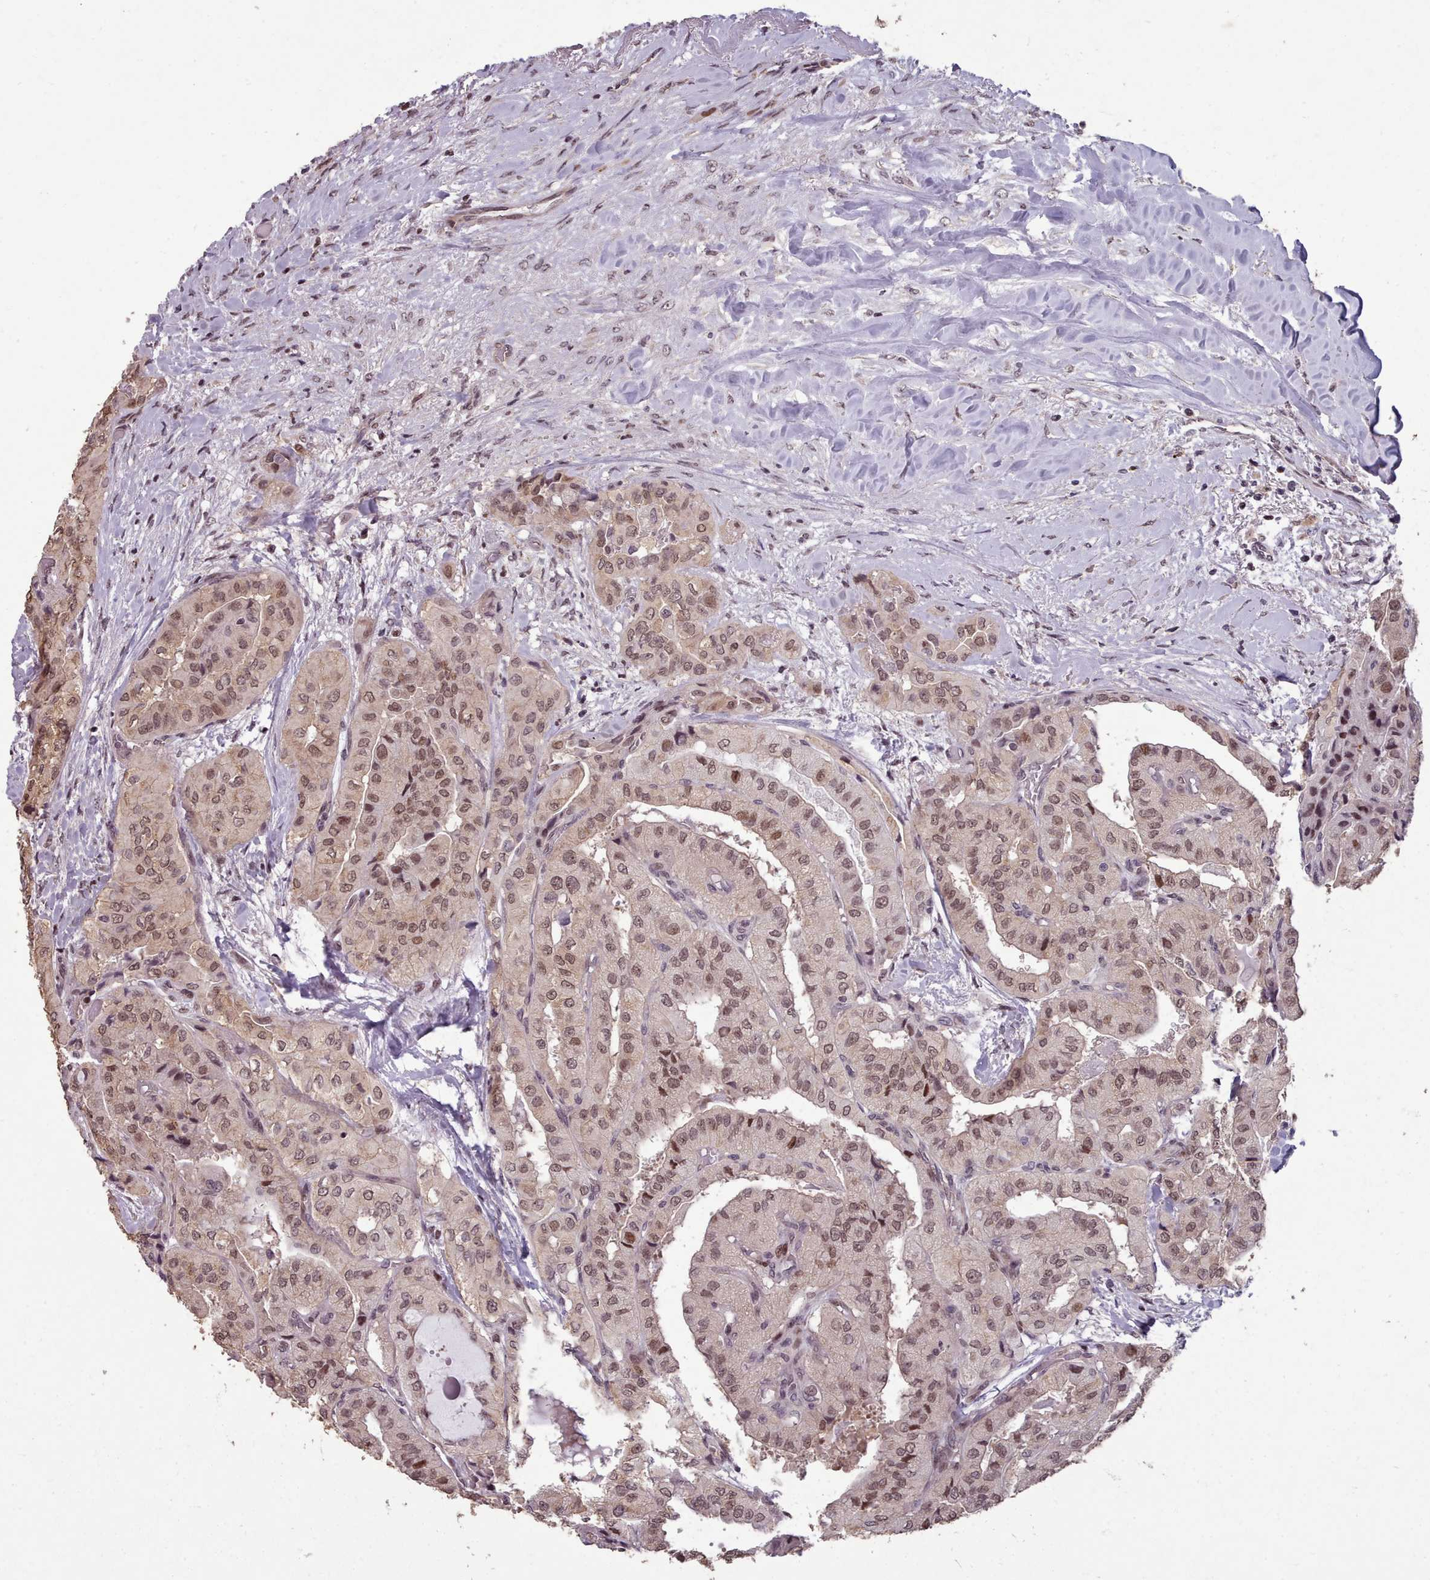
{"staining": {"intensity": "moderate", "quantity": ">75%", "location": "nuclear"}, "tissue": "thyroid cancer", "cell_type": "Tumor cells", "image_type": "cancer", "snomed": [{"axis": "morphology", "description": "Papillary adenocarcinoma, NOS"}, {"axis": "topography", "description": "Thyroid gland"}], "caption": "Human thyroid cancer stained for a protein (brown) displays moderate nuclear positive positivity in approximately >75% of tumor cells.", "gene": "ENSA", "patient": {"sex": "female", "age": 59}}